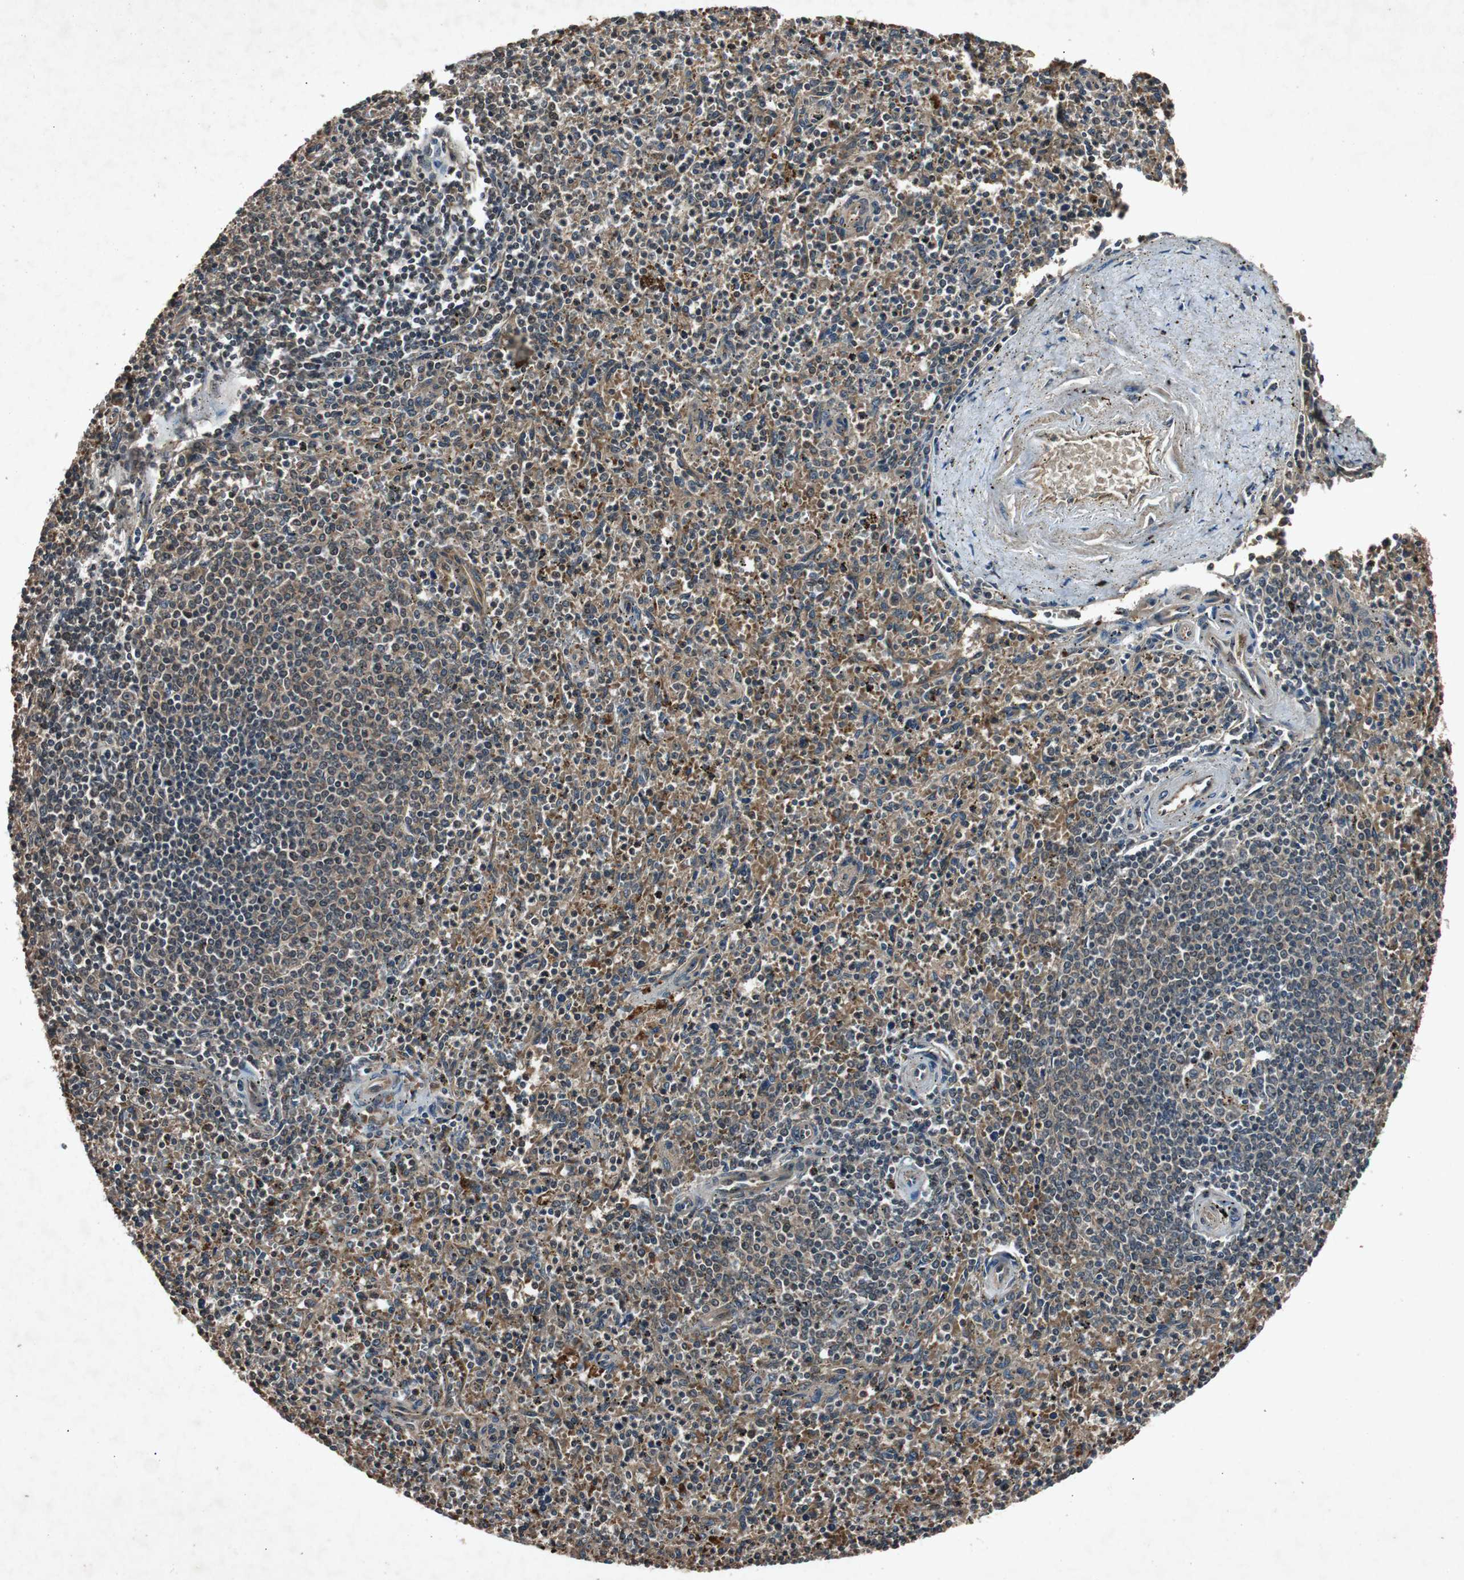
{"staining": {"intensity": "moderate", "quantity": ">75%", "location": "cytoplasmic/membranous"}, "tissue": "spleen", "cell_type": "Cells in red pulp", "image_type": "normal", "snomed": [{"axis": "morphology", "description": "Normal tissue, NOS"}, {"axis": "topography", "description": "Spleen"}], "caption": "Unremarkable spleen reveals moderate cytoplasmic/membranous expression in about >75% of cells in red pulp The staining is performed using DAB brown chromogen to label protein expression. The nuclei are counter-stained blue using hematoxylin..", "gene": "SLIT2", "patient": {"sex": "male", "age": 72}}